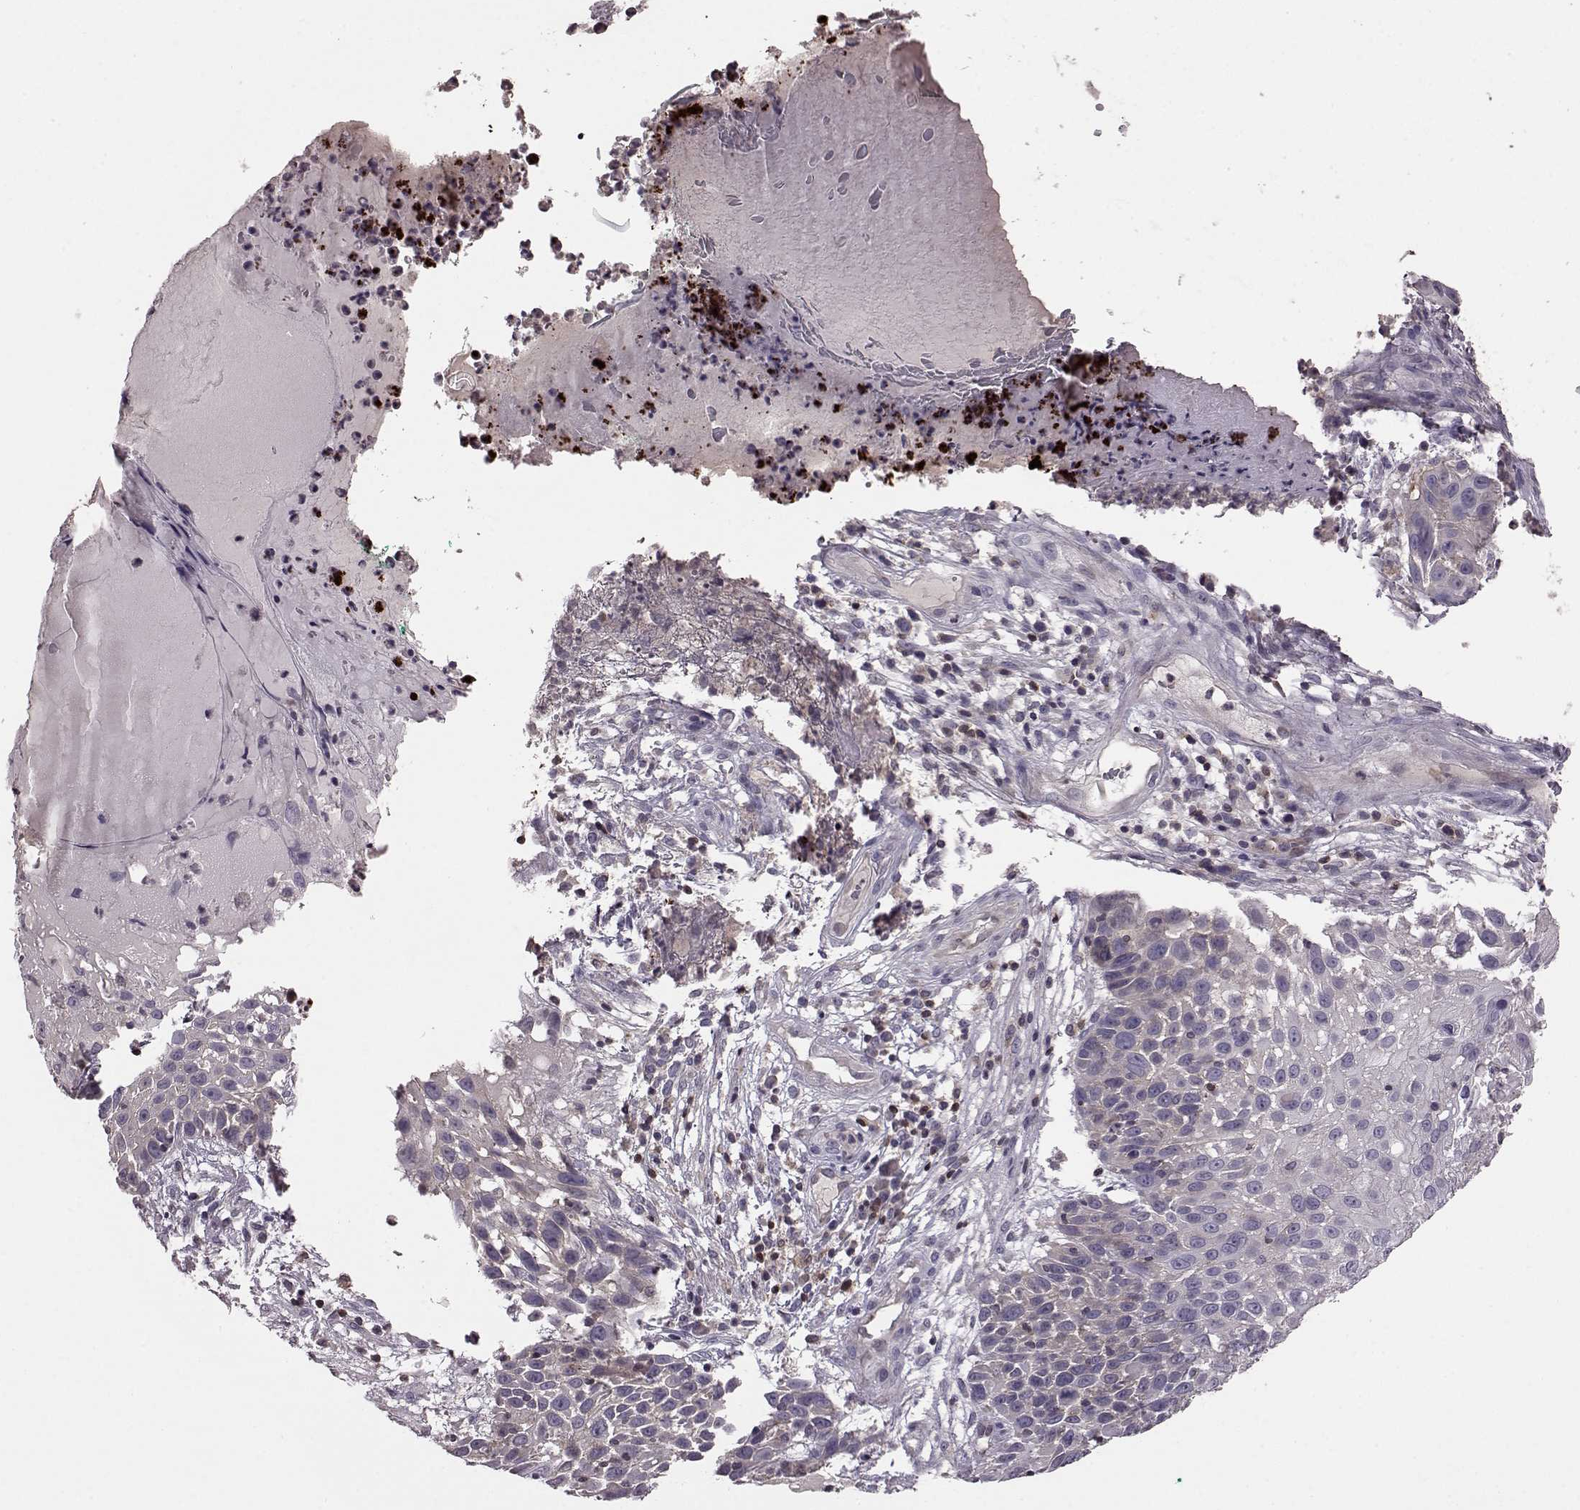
{"staining": {"intensity": "negative", "quantity": "none", "location": "none"}, "tissue": "skin cancer", "cell_type": "Tumor cells", "image_type": "cancer", "snomed": [{"axis": "morphology", "description": "Squamous cell carcinoma, NOS"}, {"axis": "topography", "description": "Skin"}], "caption": "This photomicrograph is of skin cancer stained with immunohistochemistry to label a protein in brown with the nuclei are counter-stained blue. There is no positivity in tumor cells. (DAB immunohistochemistry with hematoxylin counter stain).", "gene": "CDC42SE1", "patient": {"sex": "male", "age": 92}}